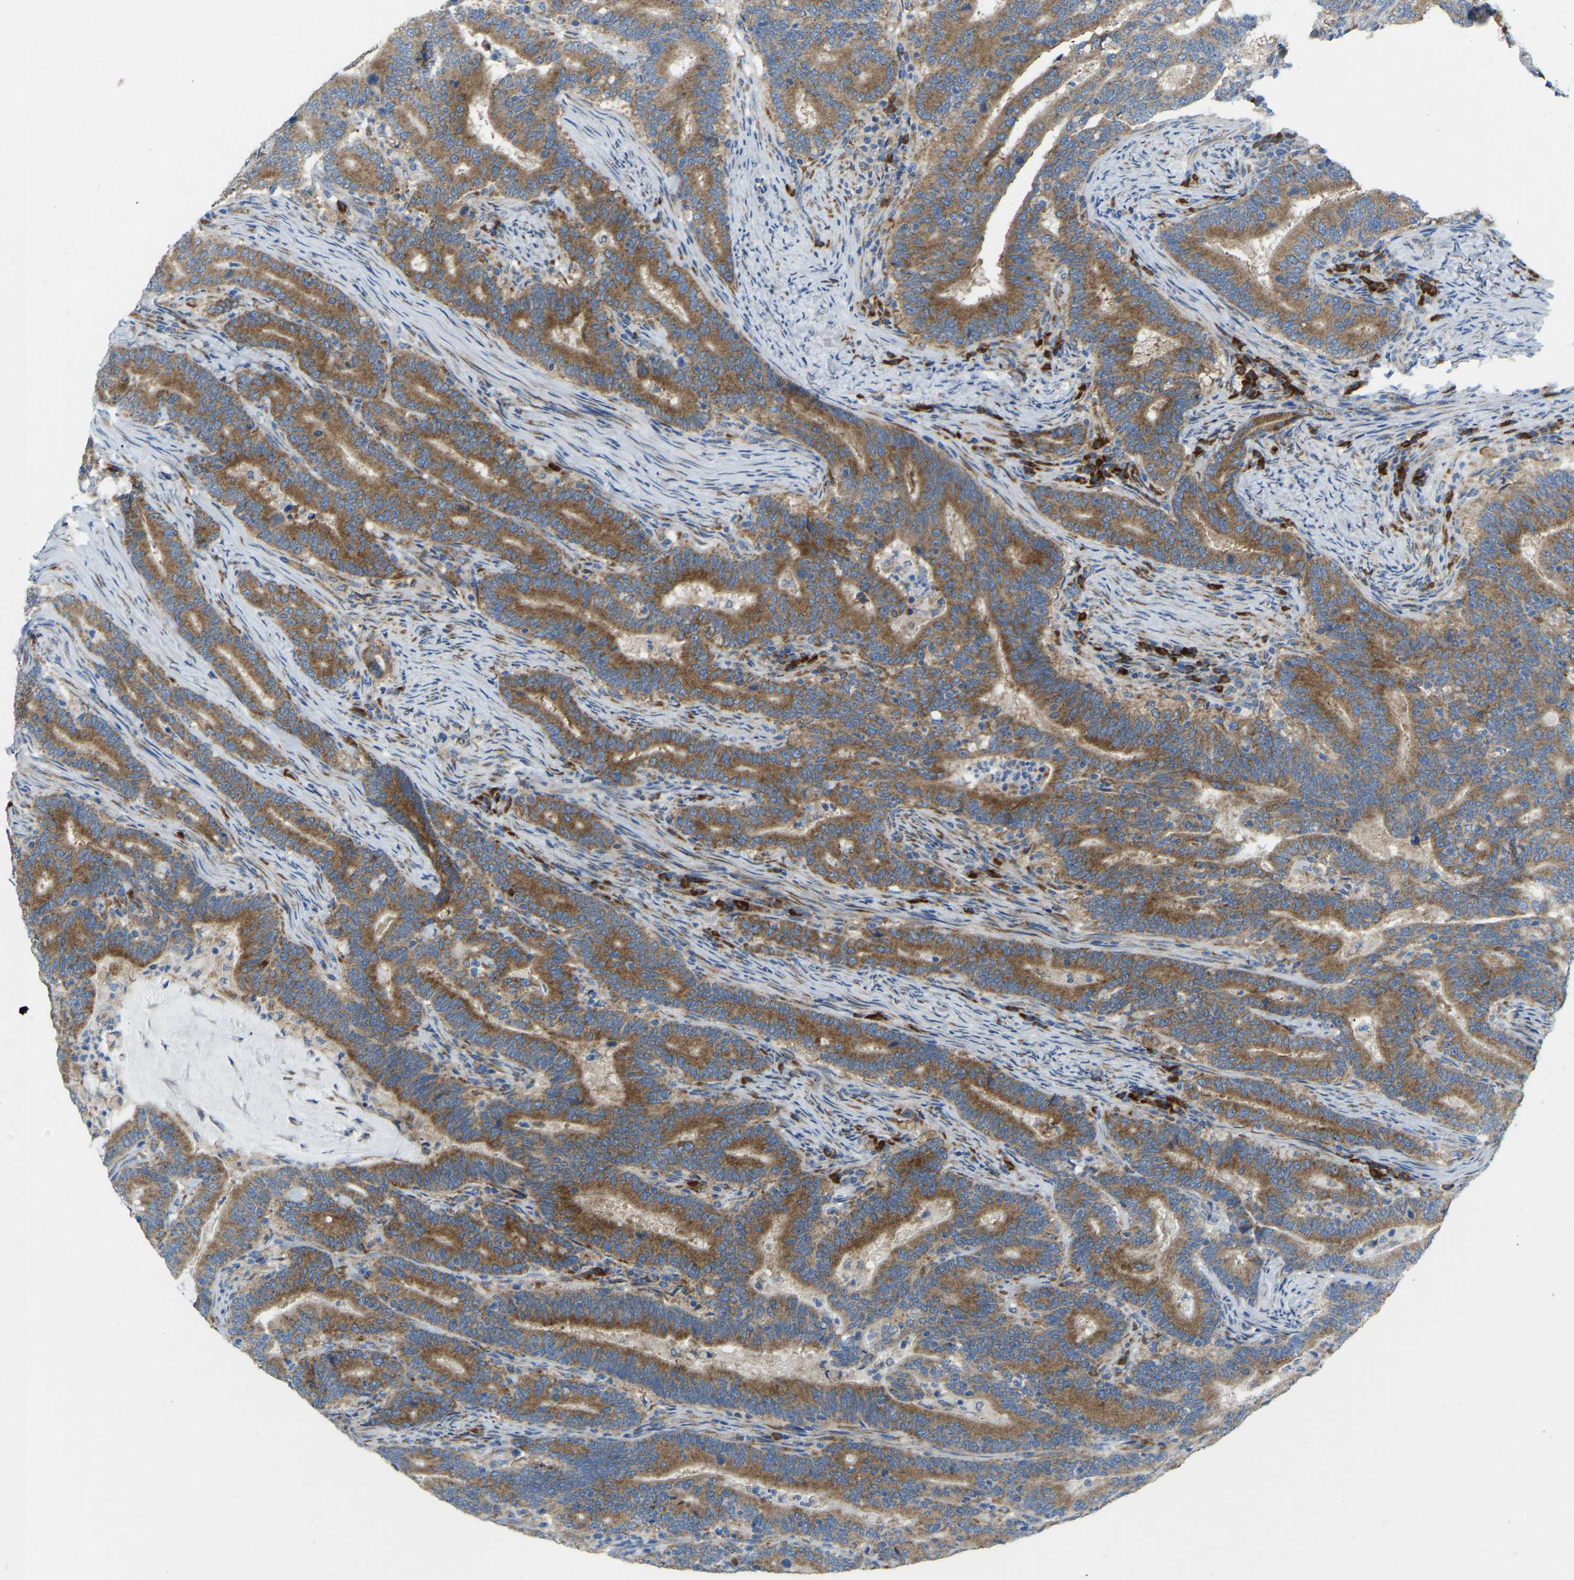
{"staining": {"intensity": "moderate", "quantity": ">75%", "location": "cytoplasmic/membranous"}, "tissue": "colorectal cancer", "cell_type": "Tumor cells", "image_type": "cancer", "snomed": [{"axis": "morphology", "description": "Adenocarcinoma, NOS"}, {"axis": "topography", "description": "Colon"}], "caption": "Colorectal cancer tissue displays moderate cytoplasmic/membranous expression in approximately >75% of tumor cells", "gene": "SND1", "patient": {"sex": "female", "age": 66}}